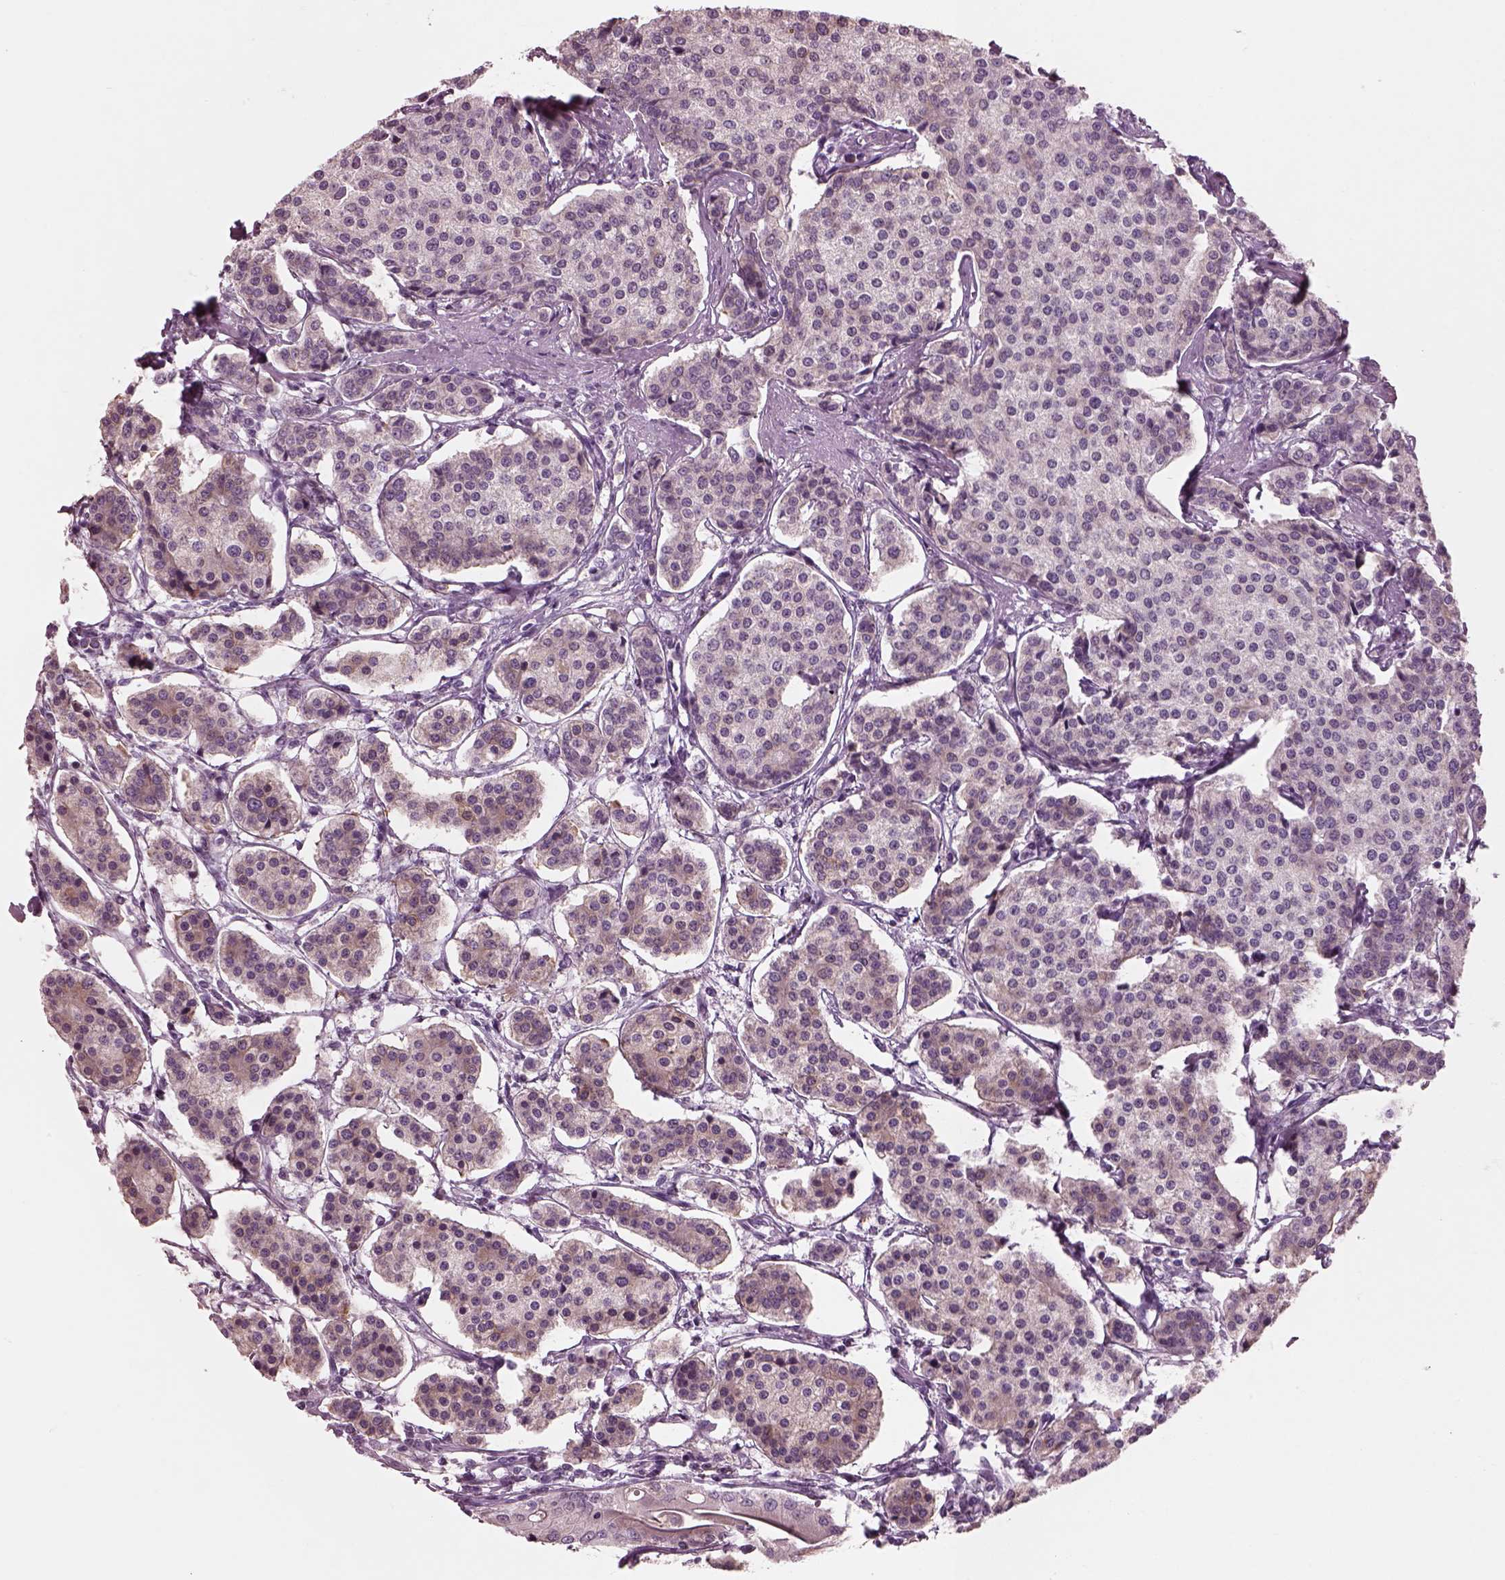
{"staining": {"intensity": "negative", "quantity": "none", "location": "none"}, "tissue": "carcinoid", "cell_type": "Tumor cells", "image_type": "cancer", "snomed": [{"axis": "morphology", "description": "Carcinoid, malignant, NOS"}, {"axis": "topography", "description": "Small intestine"}], "caption": "Photomicrograph shows no protein staining in tumor cells of carcinoid (malignant) tissue.", "gene": "SLC27A2", "patient": {"sex": "female", "age": 65}}